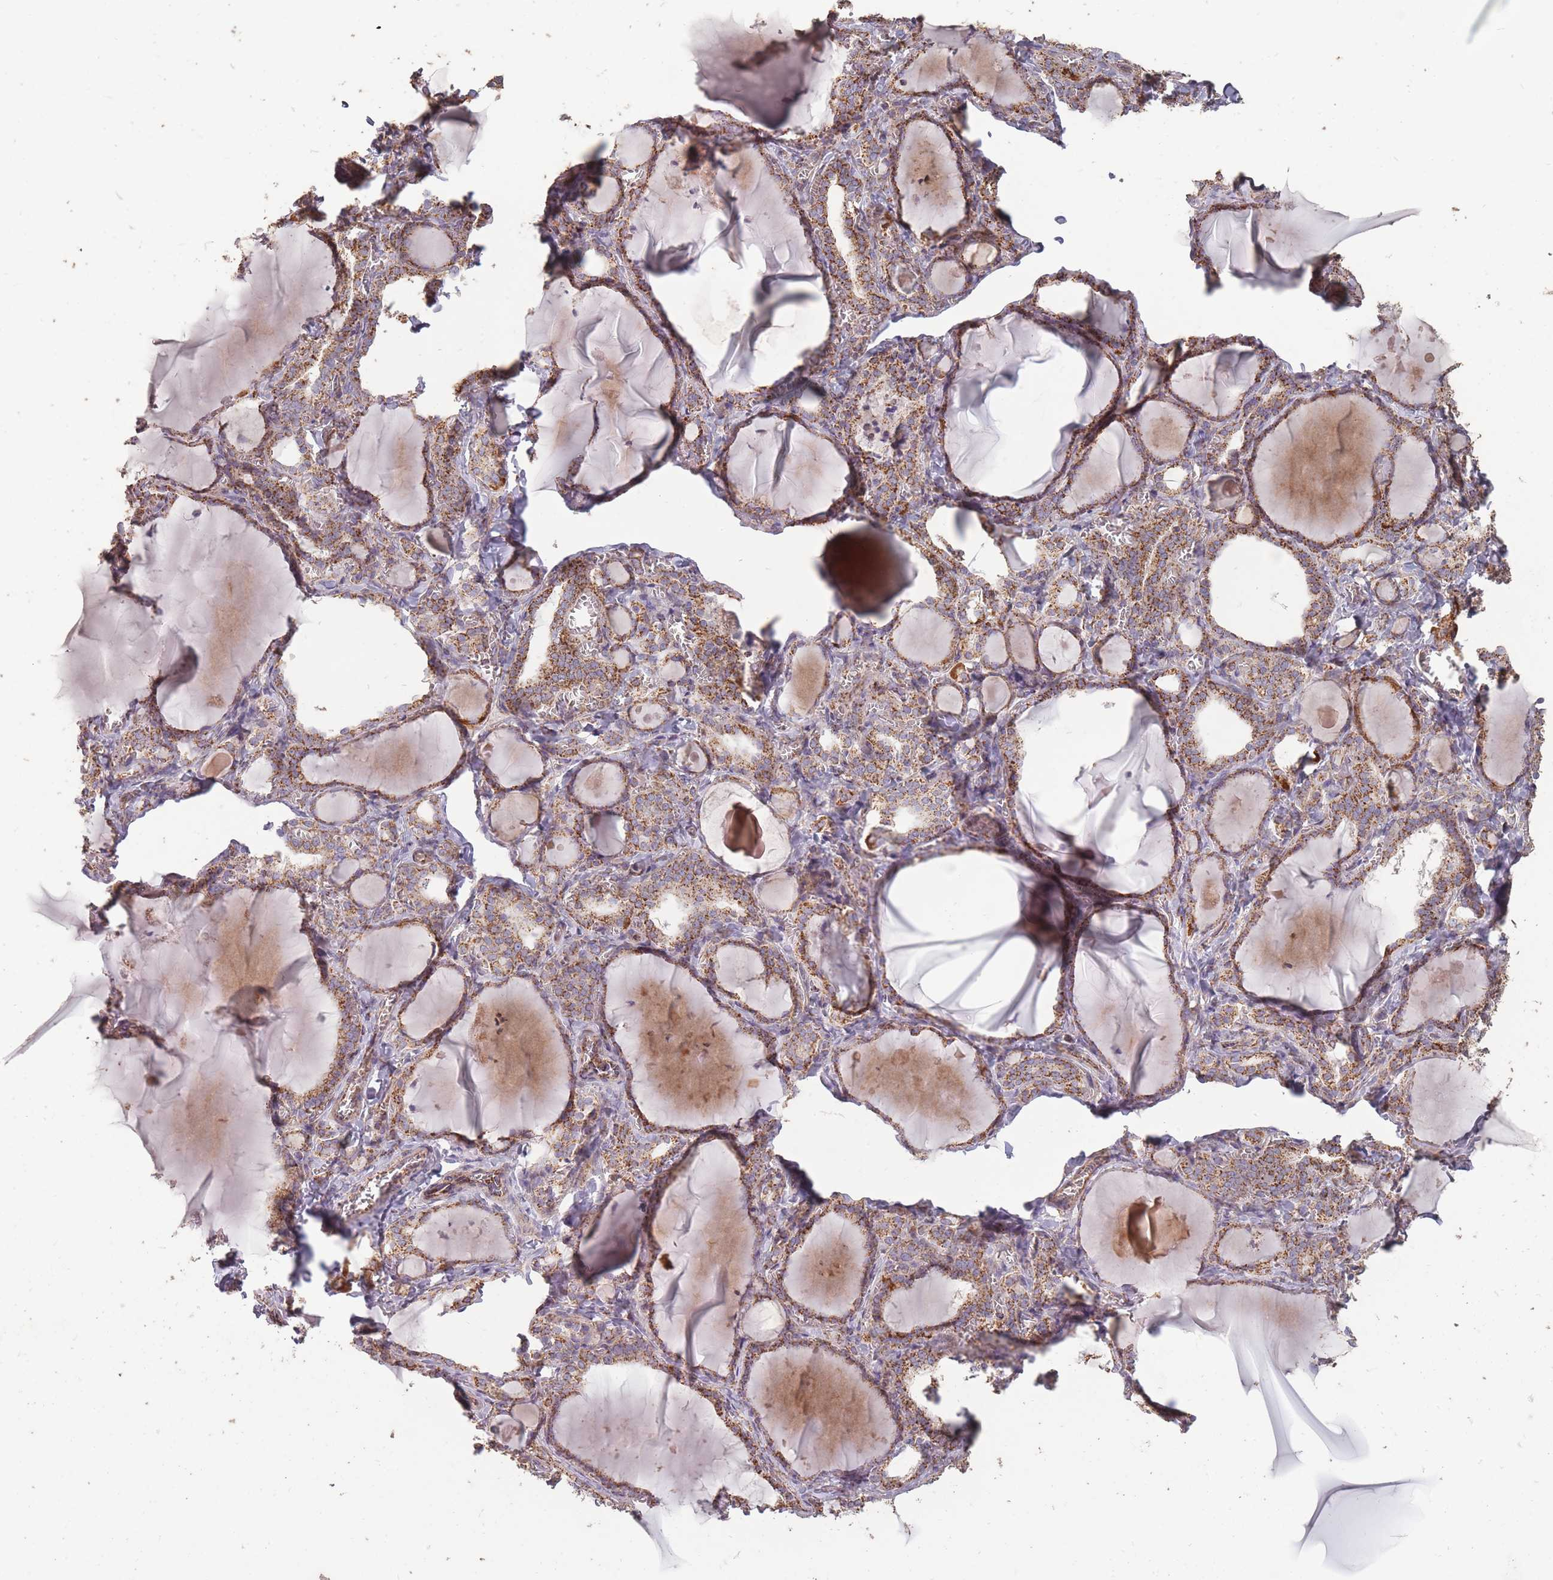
{"staining": {"intensity": "strong", "quantity": ">75%", "location": "cytoplasmic/membranous"}, "tissue": "thyroid gland", "cell_type": "Glandular cells", "image_type": "normal", "snomed": [{"axis": "morphology", "description": "Normal tissue, NOS"}, {"axis": "topography", "description": "Thyroid gland"}], "caption": "IHC (DAB) staining of unremarkable human thyroid gland reveals strong cytoplasmic/membranous protein positivity in about >75% of glandular cells.", "gene": "CNOT8", "patient": {"sex": "female", "age": 42}}